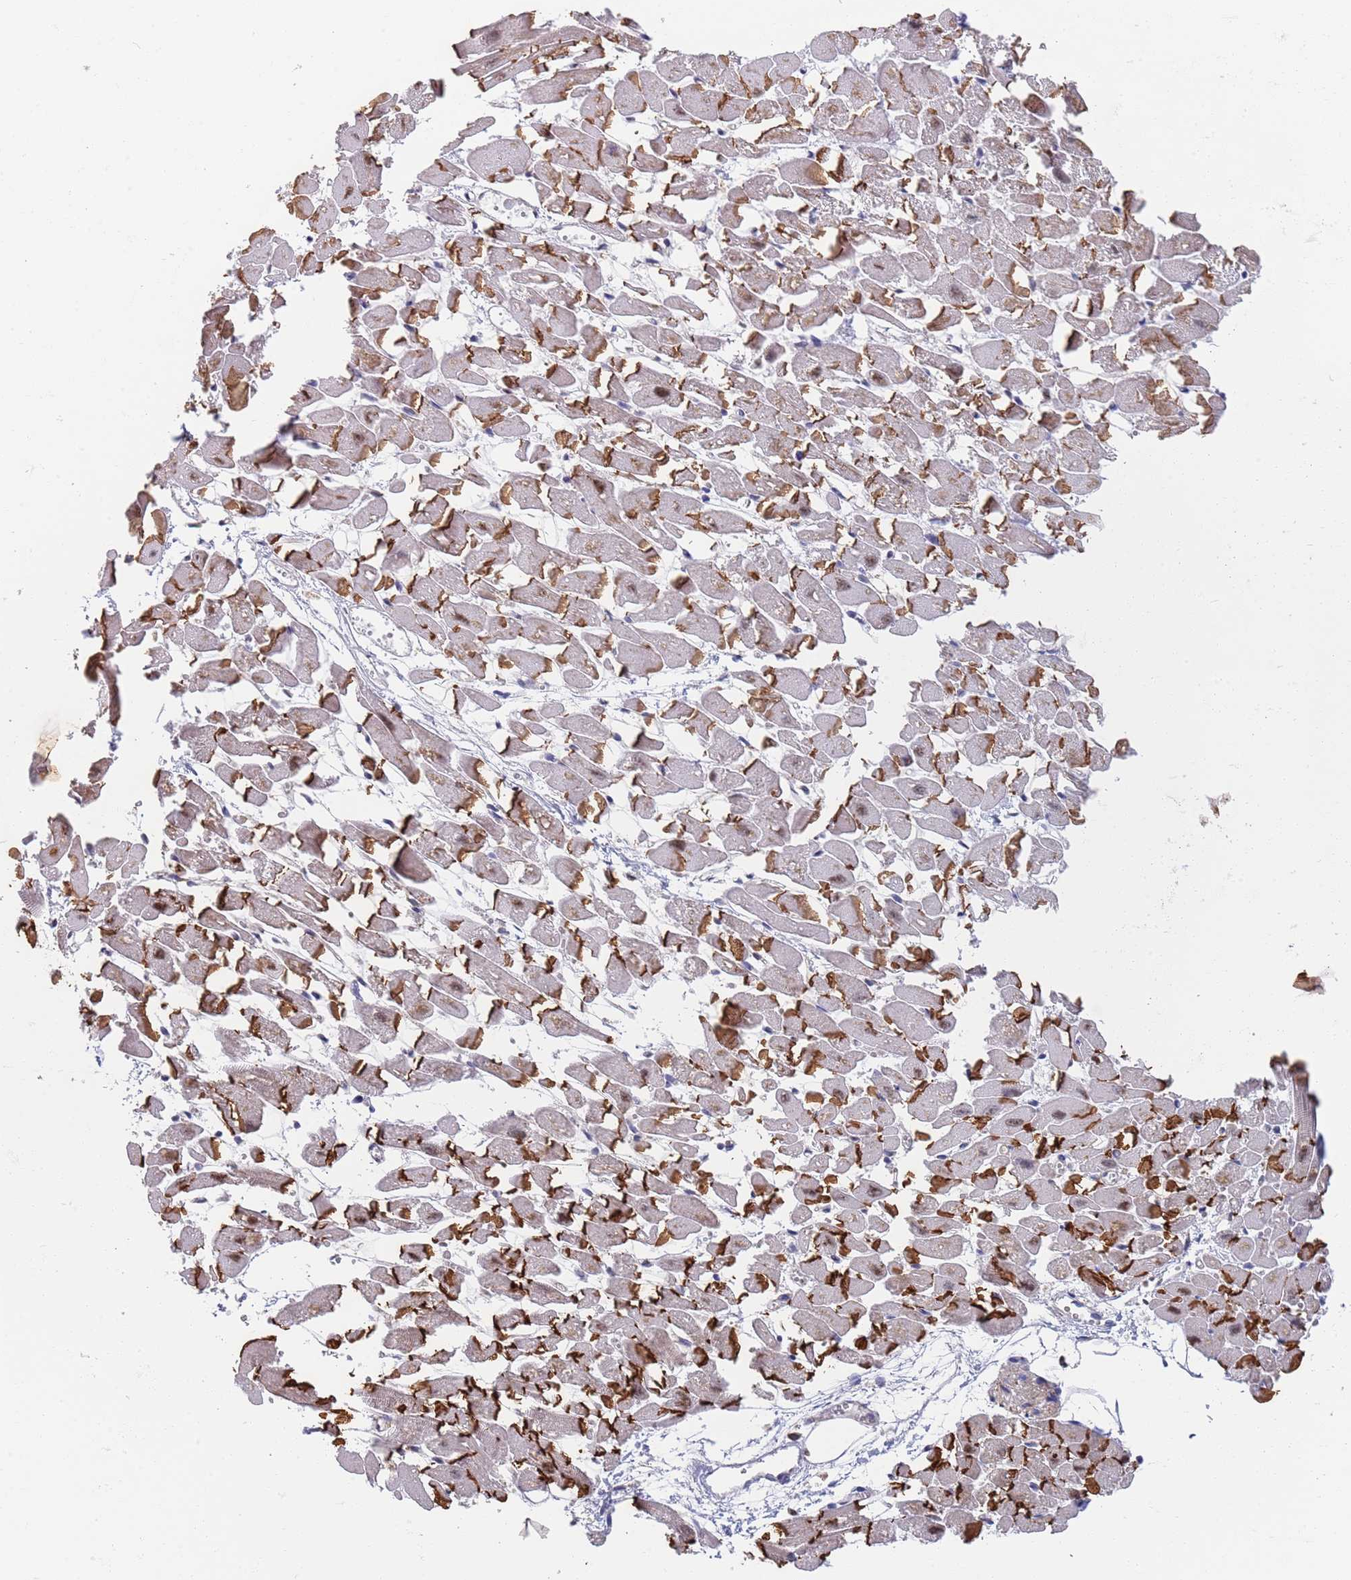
{"staining": {"intensity": "strong", "quantity": "25%-75%", "location": "cytoplasmic/membranous"}, "tissue": "heart muscle", "cell_type": "Cardiomyocytes", "image_type": "normal", "snomed": [{"axis": "morphology", "description": "Normal tissue, NOS"}, {"axis": "topography", "description": "Heart"}], "caption": "A high-resolution micrograph shows immunohistochemistry (IHC) staining of unremarkable heart muscle, which displays strong cytoplasmic/membranous positivity in about 25%-75% of cardiomyocytes. (DAB = brown stain, brightfield microscopy at high magnification).", "gene": "PWWP3A", "patient": {"sex": "female", "age": 64}}